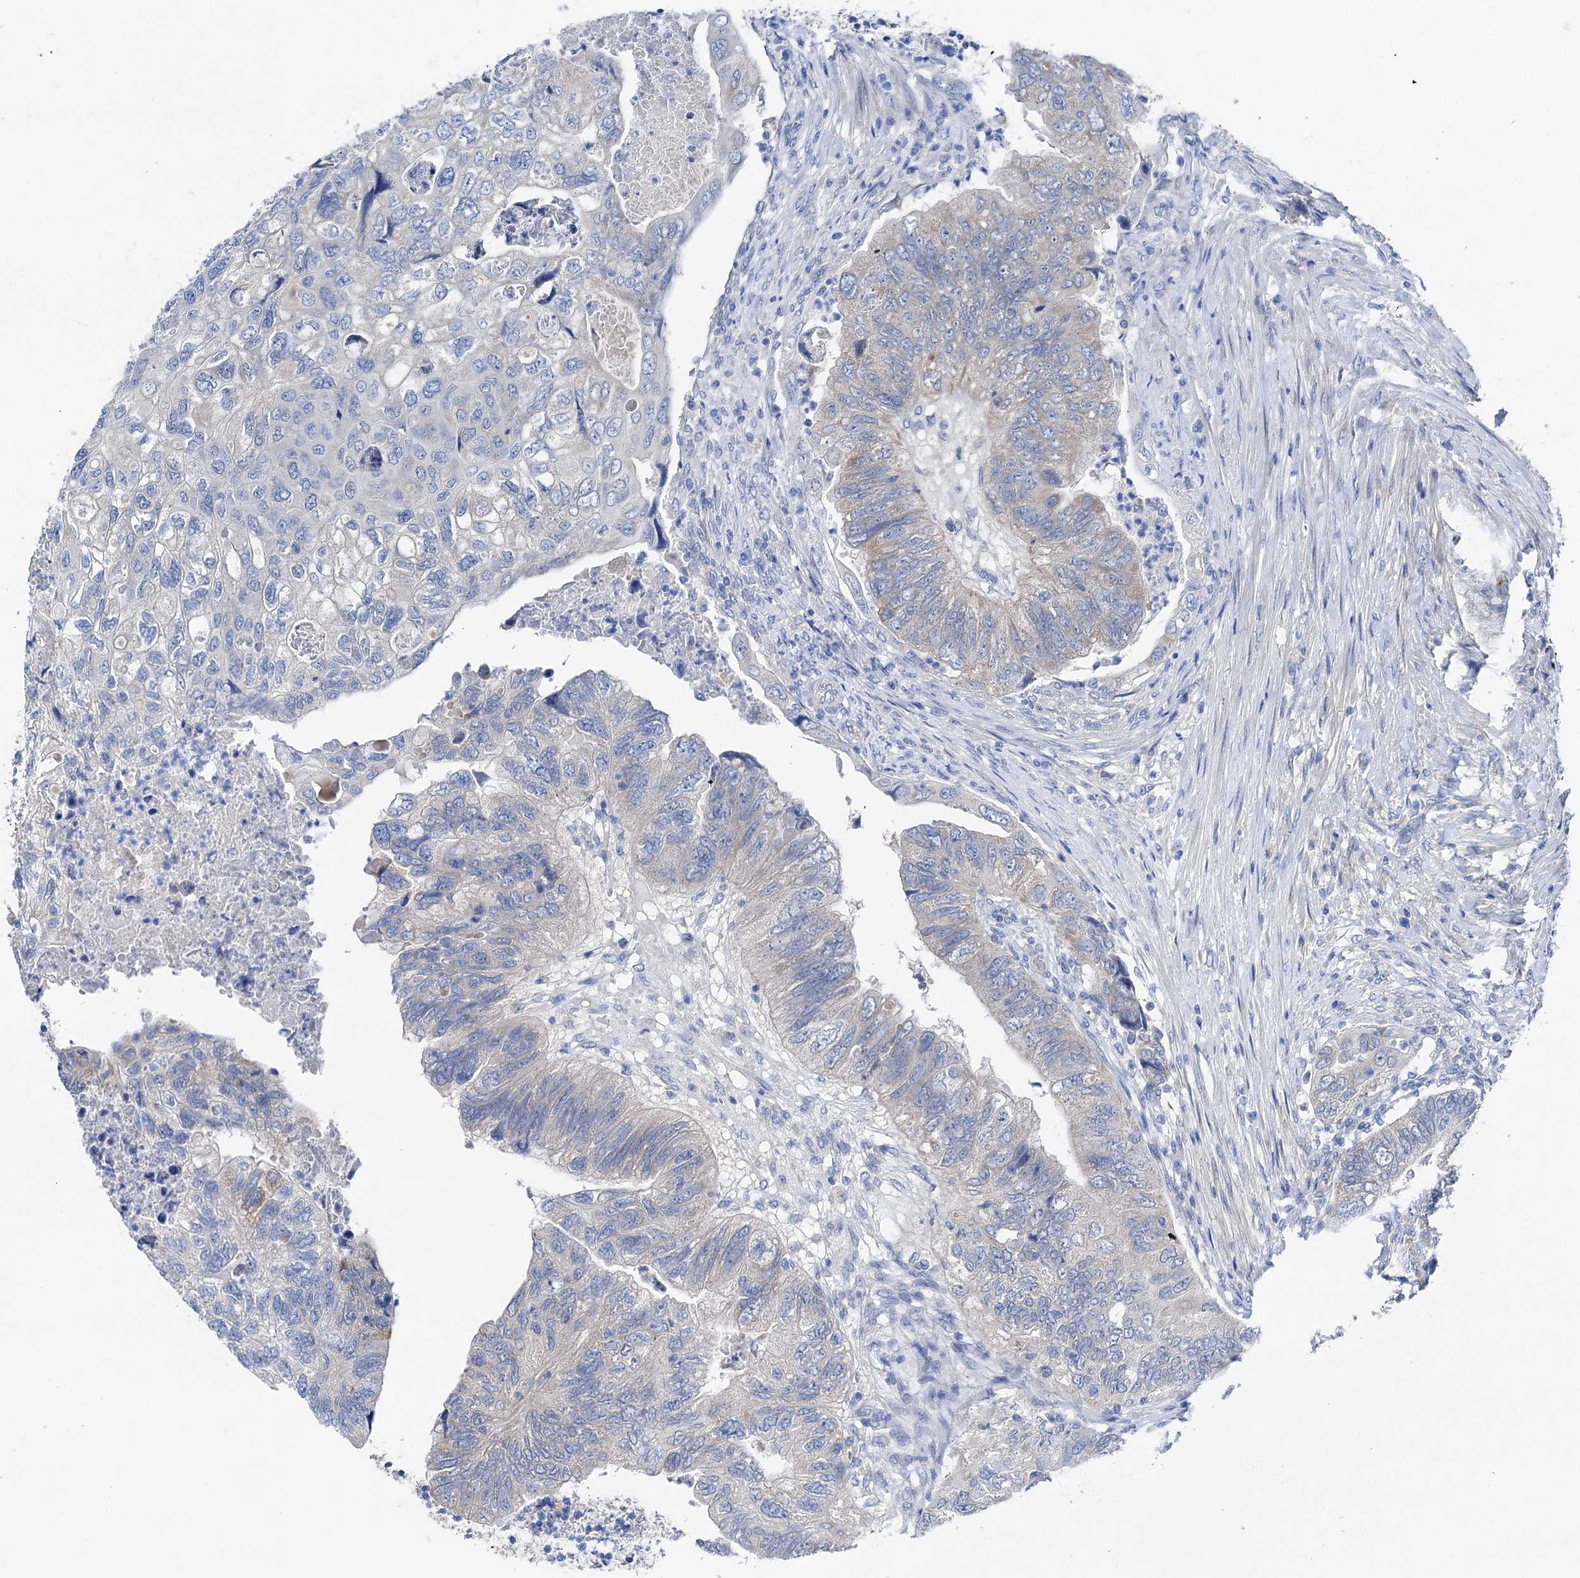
{"staining": {"intensity": "negative", "quantity": "none", "location": "none"}, "tissue": "colorectal cancer", "cell_type": "Tumor cells", "image_type": "cancer", "snomed": [{"axis": "morphology", "description": "Adenocarcinoma, NOS"}, {"axis": "topography", "description": "Rectum"}], "caption": "Colorectal cancer (adenocarcinoma) was stained to show a protein in brown. There is no significant staining in tumor cells. Nuclei are stained in blue.", "gene": "SHROOM1", "patient": {"sex": "male", "age": 63}}